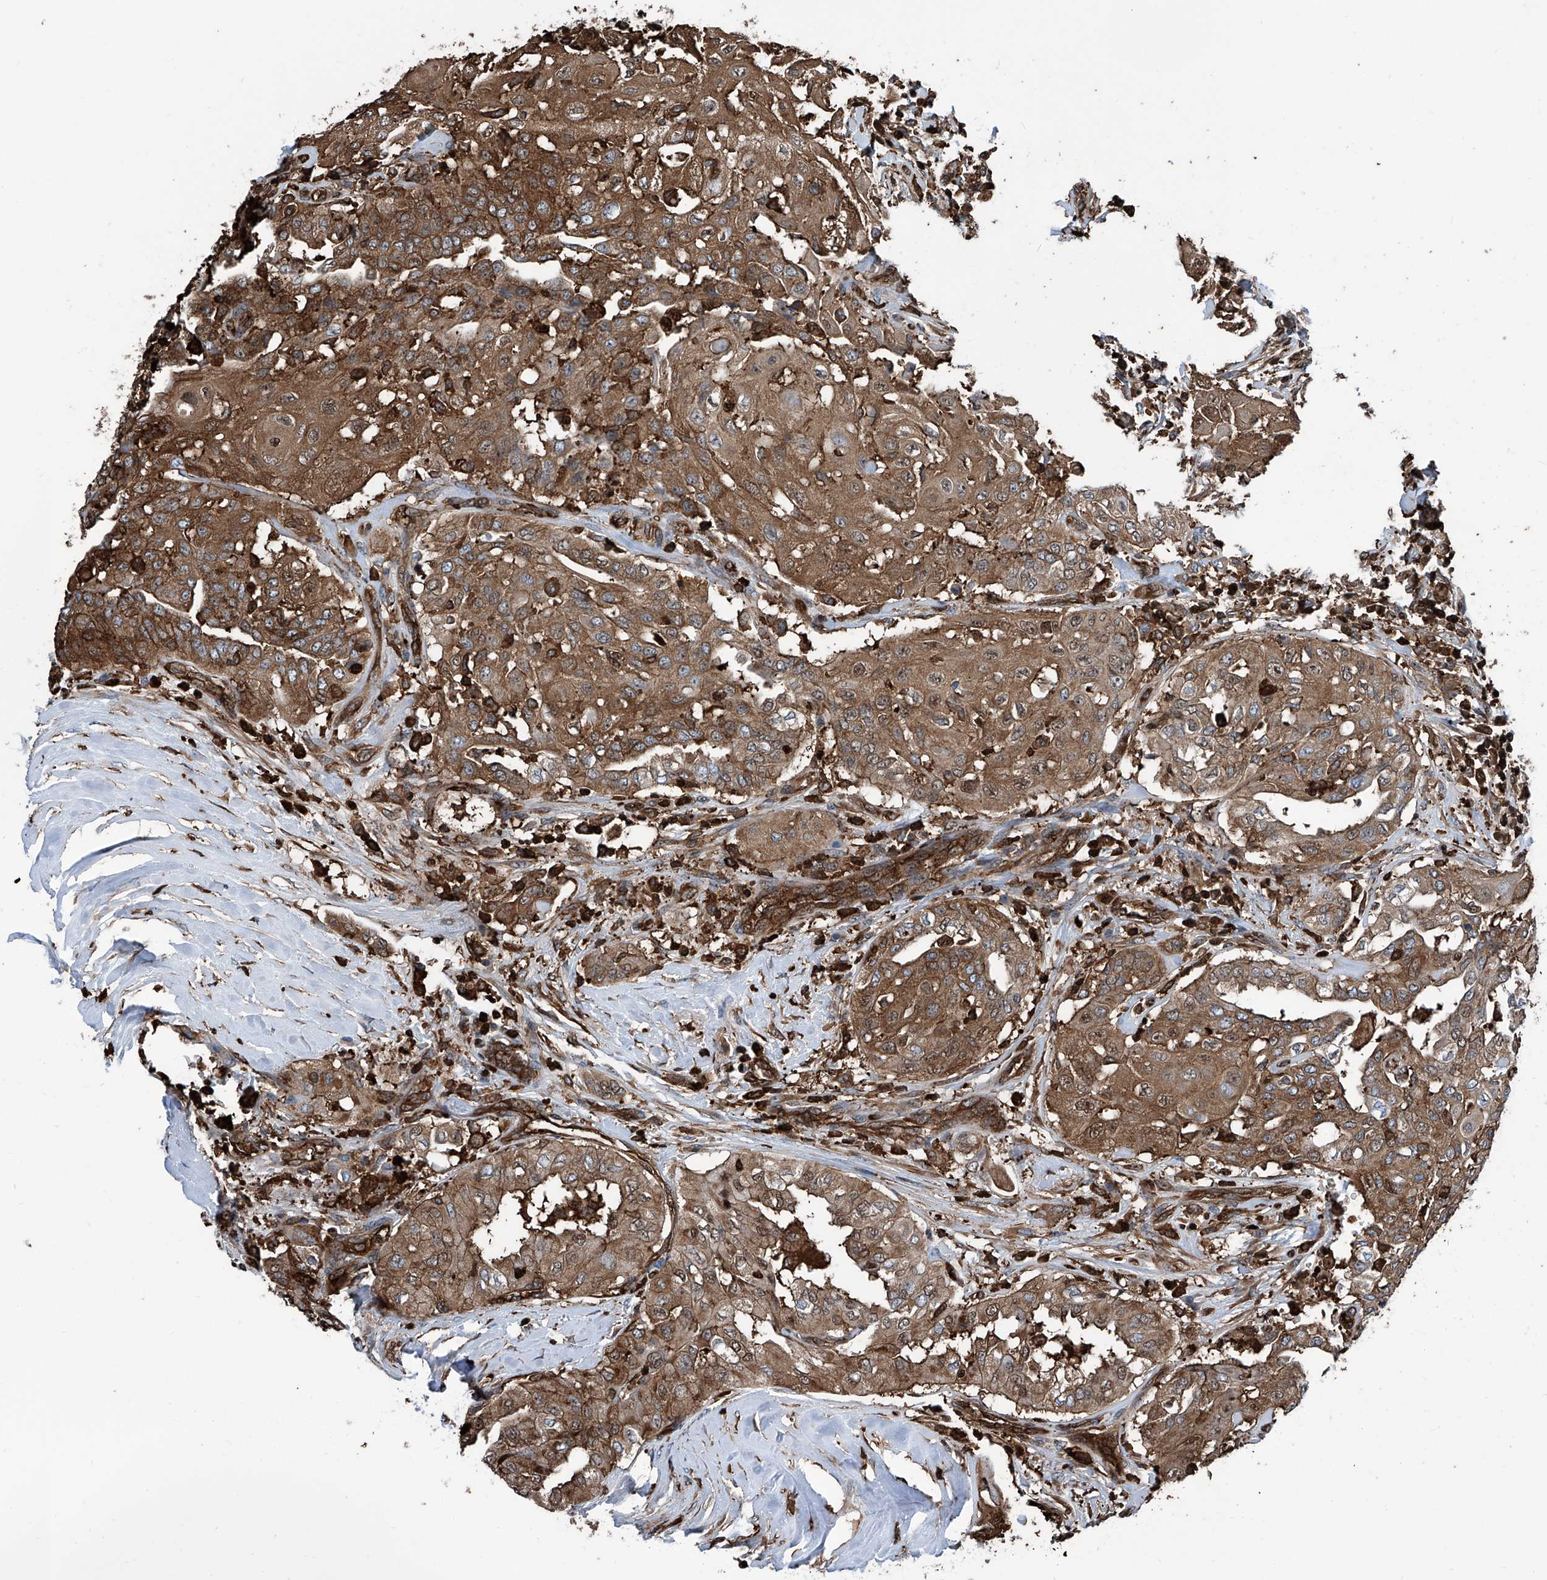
{"staining": {"intensity": "moderate", "quantity": "25%-75%", "location": "cytoplasmic/membranous"}, "tissue": "thyroid cancer", "cell_type": "Tumor cells", "image_type": "cancer", "snomed": [{"axis": "morphology", "description": "Papillary adenocarcinoma, NOS"}, {"axis": "topography", "description": "Thyroid gland"}], "caption": "This image exhibits immunohistochemistry staining of thyroid cancer, with medium moderate cytoplasmic/membranous staining in approximately 25%-75% of tumor cells.", "gene": "ZNF484", "patient": {"sex": "female", "age": 59}}